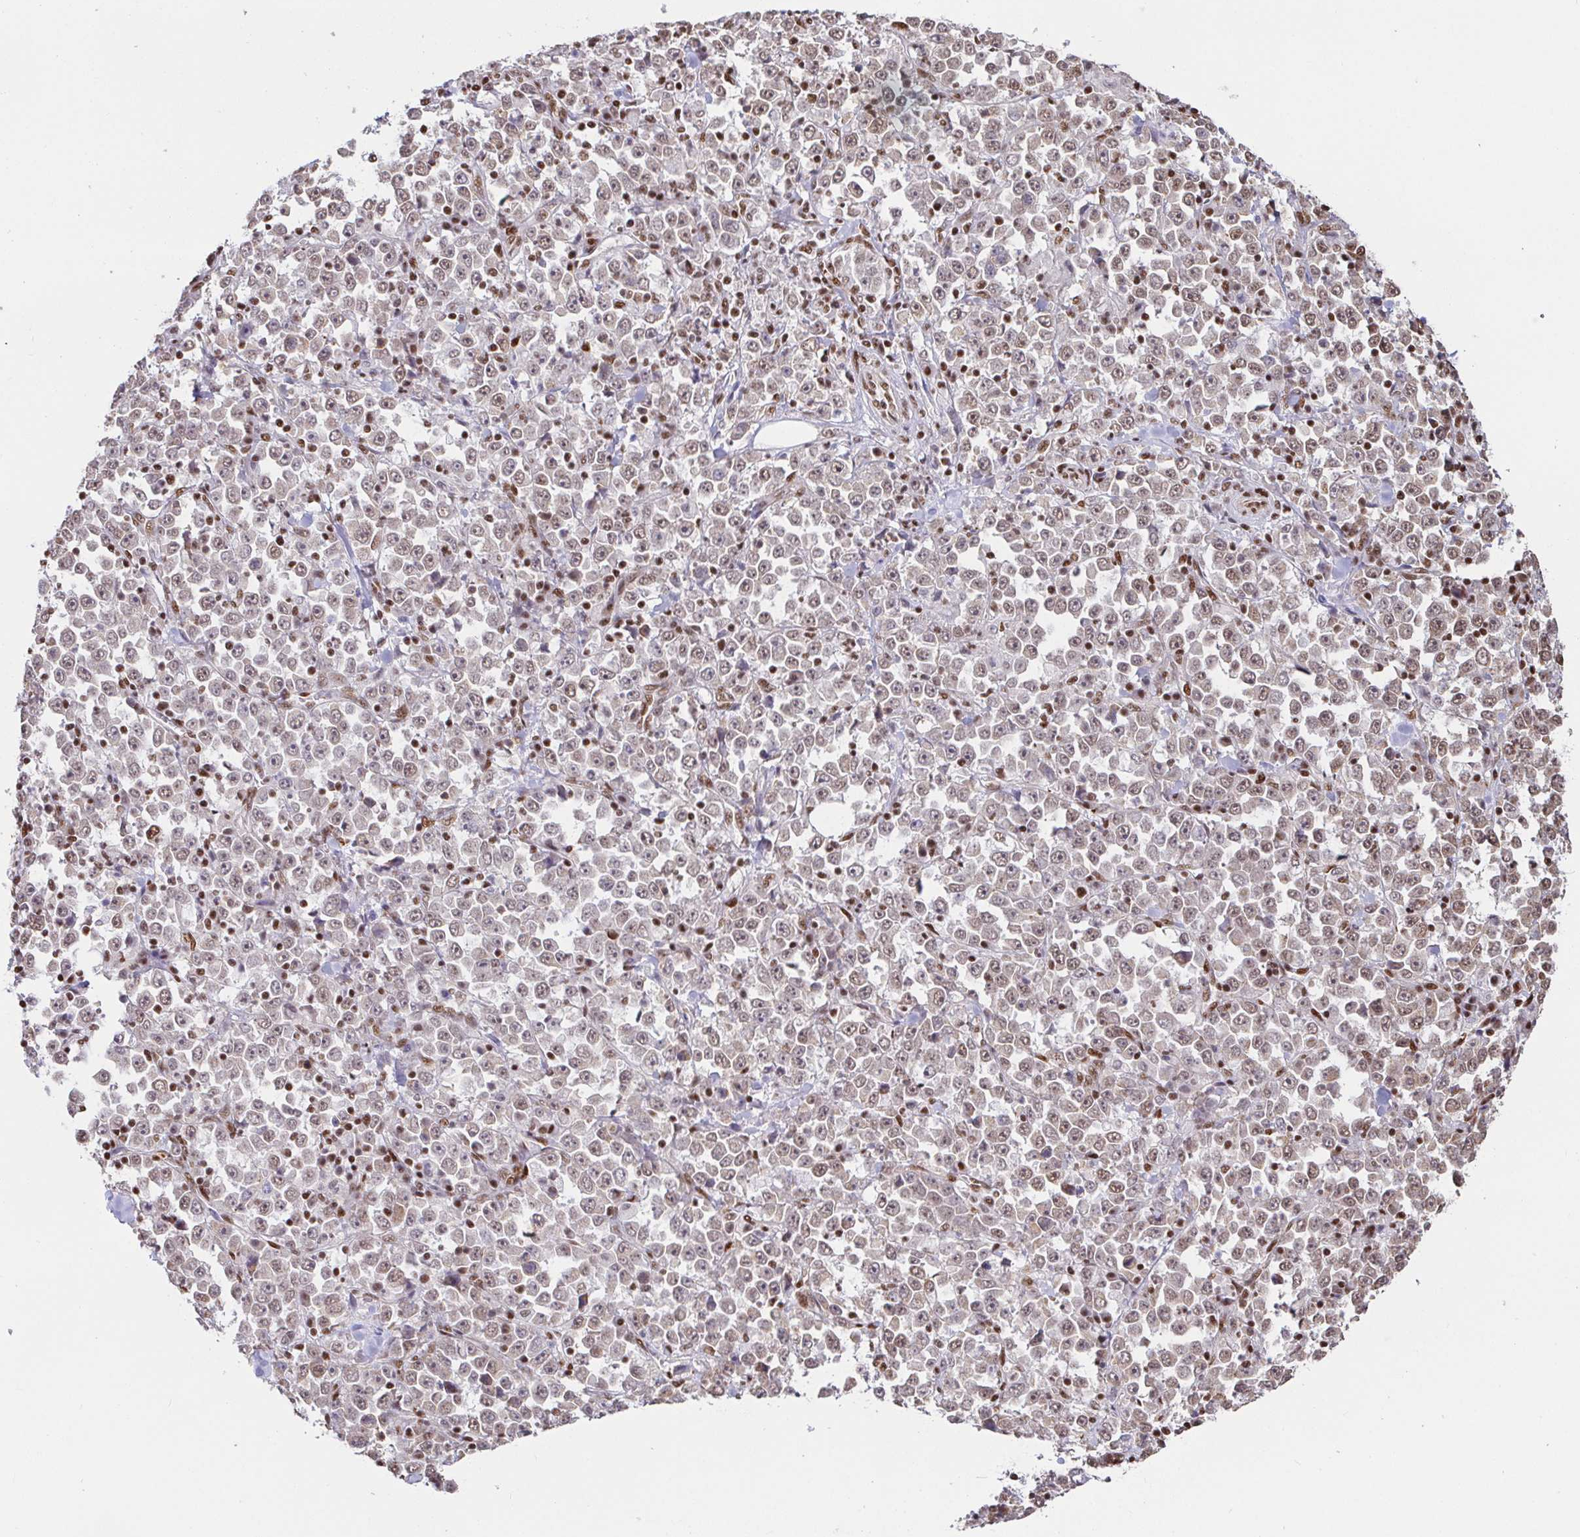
{"staining": {"intensity": "weak", "quantity": ">75%", "location": "nuclear"}, "tissue": "stomach cancer", "cell_type": "Tumor cells", "image_type": "cancer", "snomed": [{"axis": "morphology", "description": "Normal tissue, NOS"}, {"axis": "morphology", "description": "Adenocarcinoma, NOS"}, {"axis": "topography", "description": "Stomach, upper"}, {"axis": "topography", "description": "Stomach"}], "caption": "Stomach cancer (adenocarcinoma) stained with immunohistochemistry (IHC) displays weak nuclear expression in about >75% of tumor cells.", "gene": "SP3", "patient": {"sex": "male", "age": 59}}